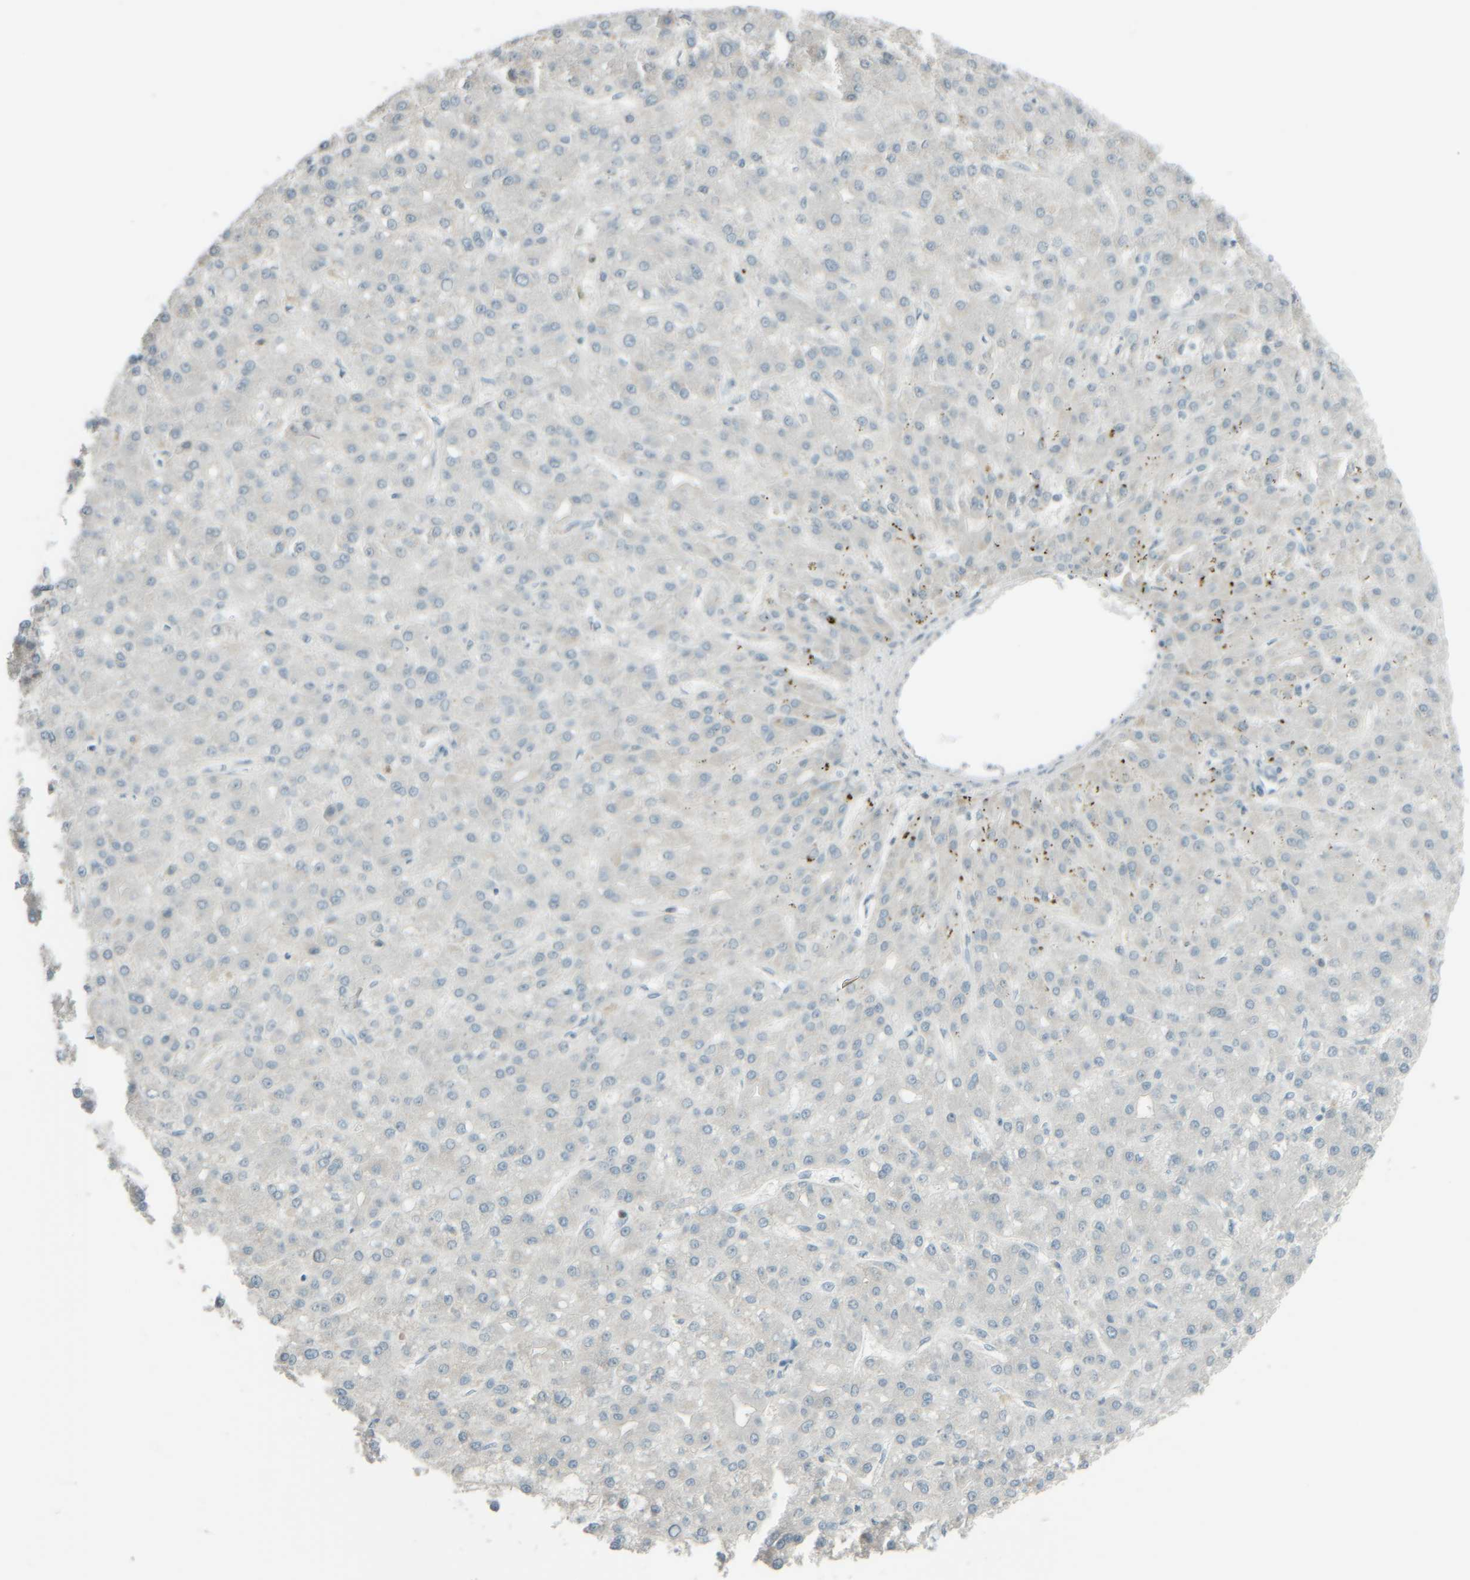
{"staining": {"intensity": "negative", "quantity": "none", "location": "none"}, "tissue": "liver cancer", "cell_type": "Tumor cells", "image_type": "cancer", "snomed": [{"axis": "morphology", "description": "Carcinoma, Hepatocellular, NOS"}, {"axis": "topography", "description": "Liver"}], "caption": "Immunohistochemical staining of human liver hepatocellular carcinoma reveals no significant expression in tumor cells.", "gene": "PTGES3L-AARSD1", "patient": {"sex": "male", "age": 67}}